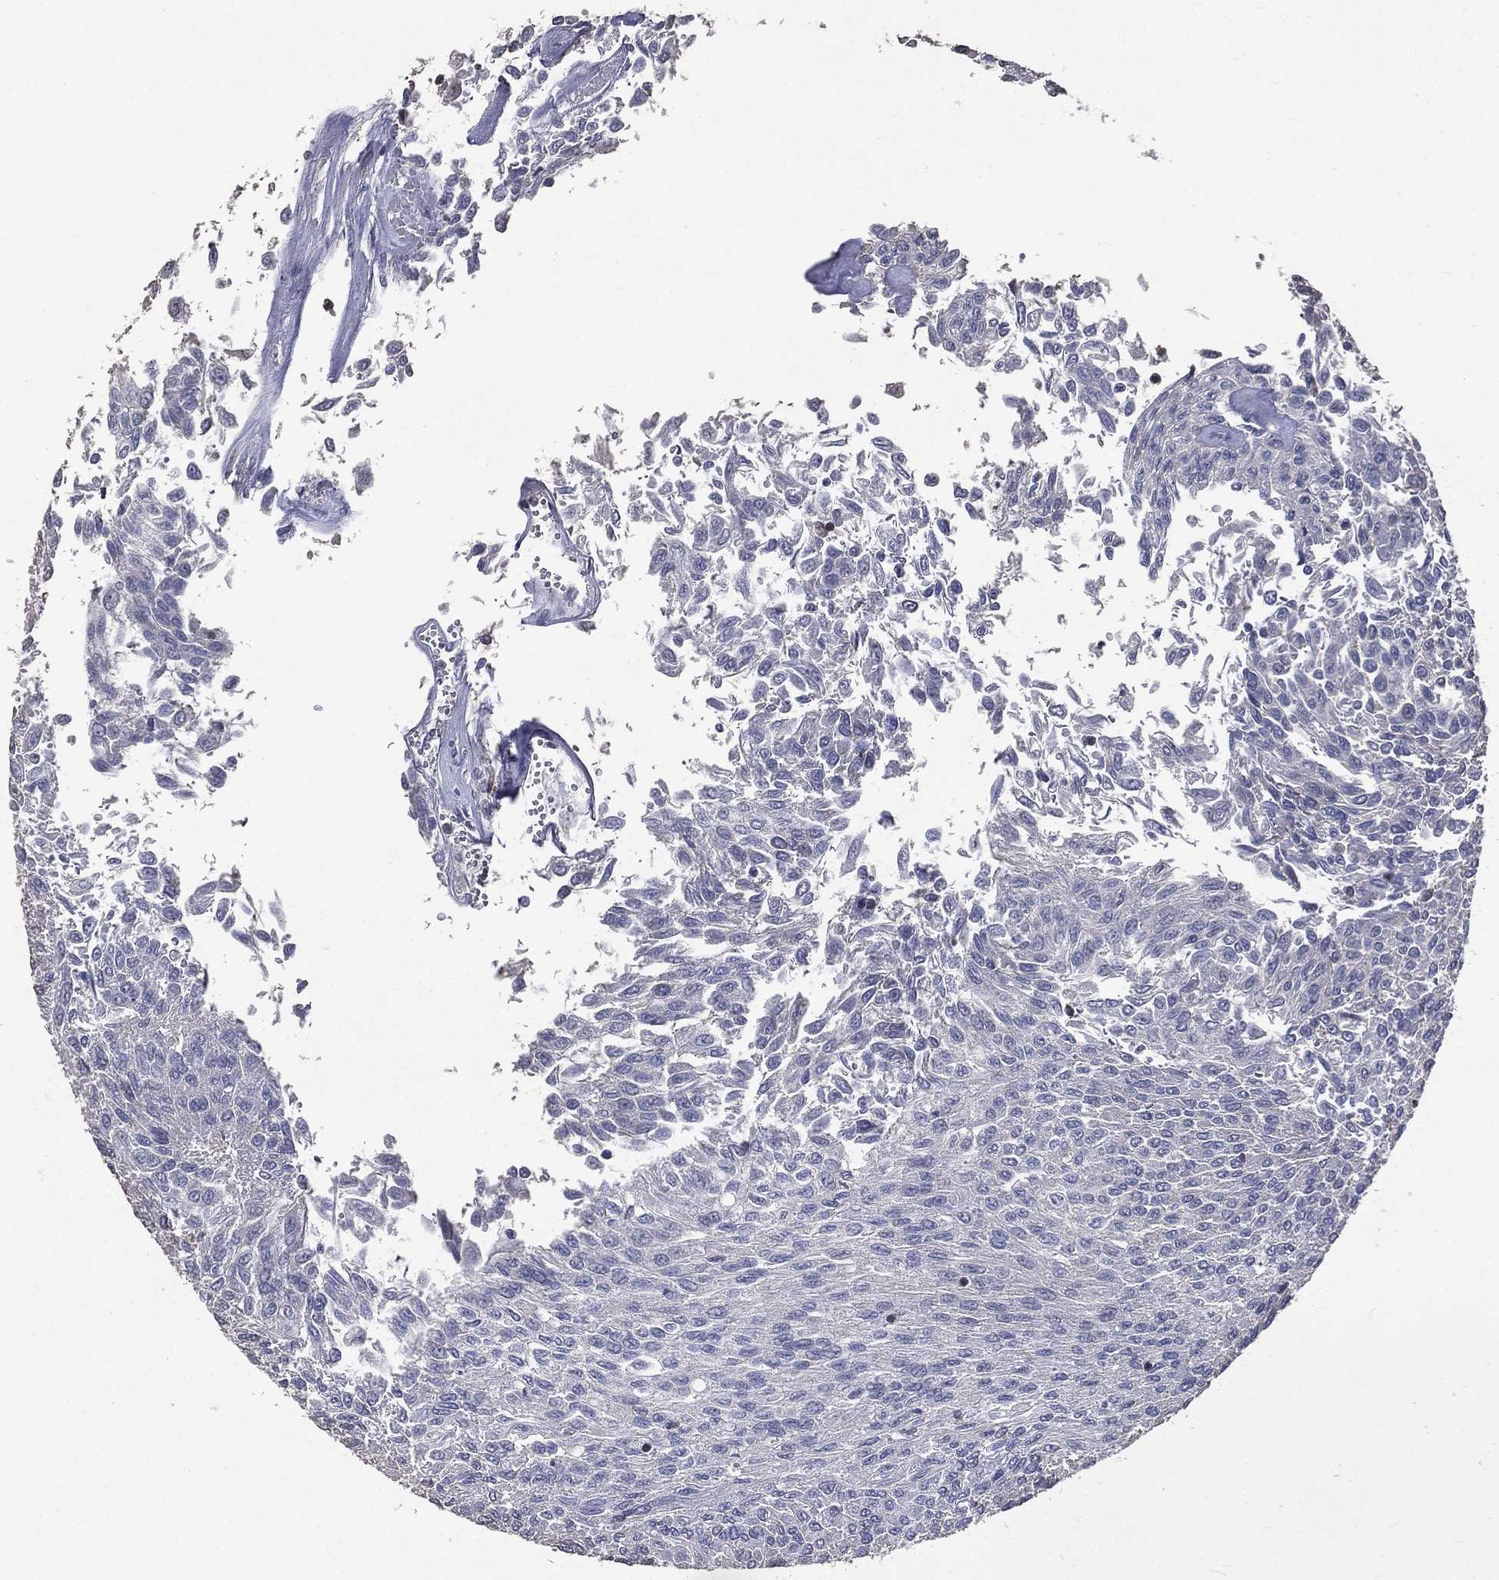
{"staining": {"intensity": "negative", "quantity": "none", "location": "none"}, "tissue": "urothelial cancer", "cell_type": "Tumor cells", "image_type": "cancer", "snomed": [{"axis": "morphology", "description": "Urothelial carcinoma, Low grade"}, {"axis": "topography", "description": "Urinary bladder"}], "caption": "This is a histopathology image of immunohistochemistry (IHC) staining of urothelial cancer, which shows no expression in tumor cells. (DAB immunohistochemistry (IHC), high magnification).", "gene": "SERPINB2", "patient": {"sex": "male", "age": 78}}